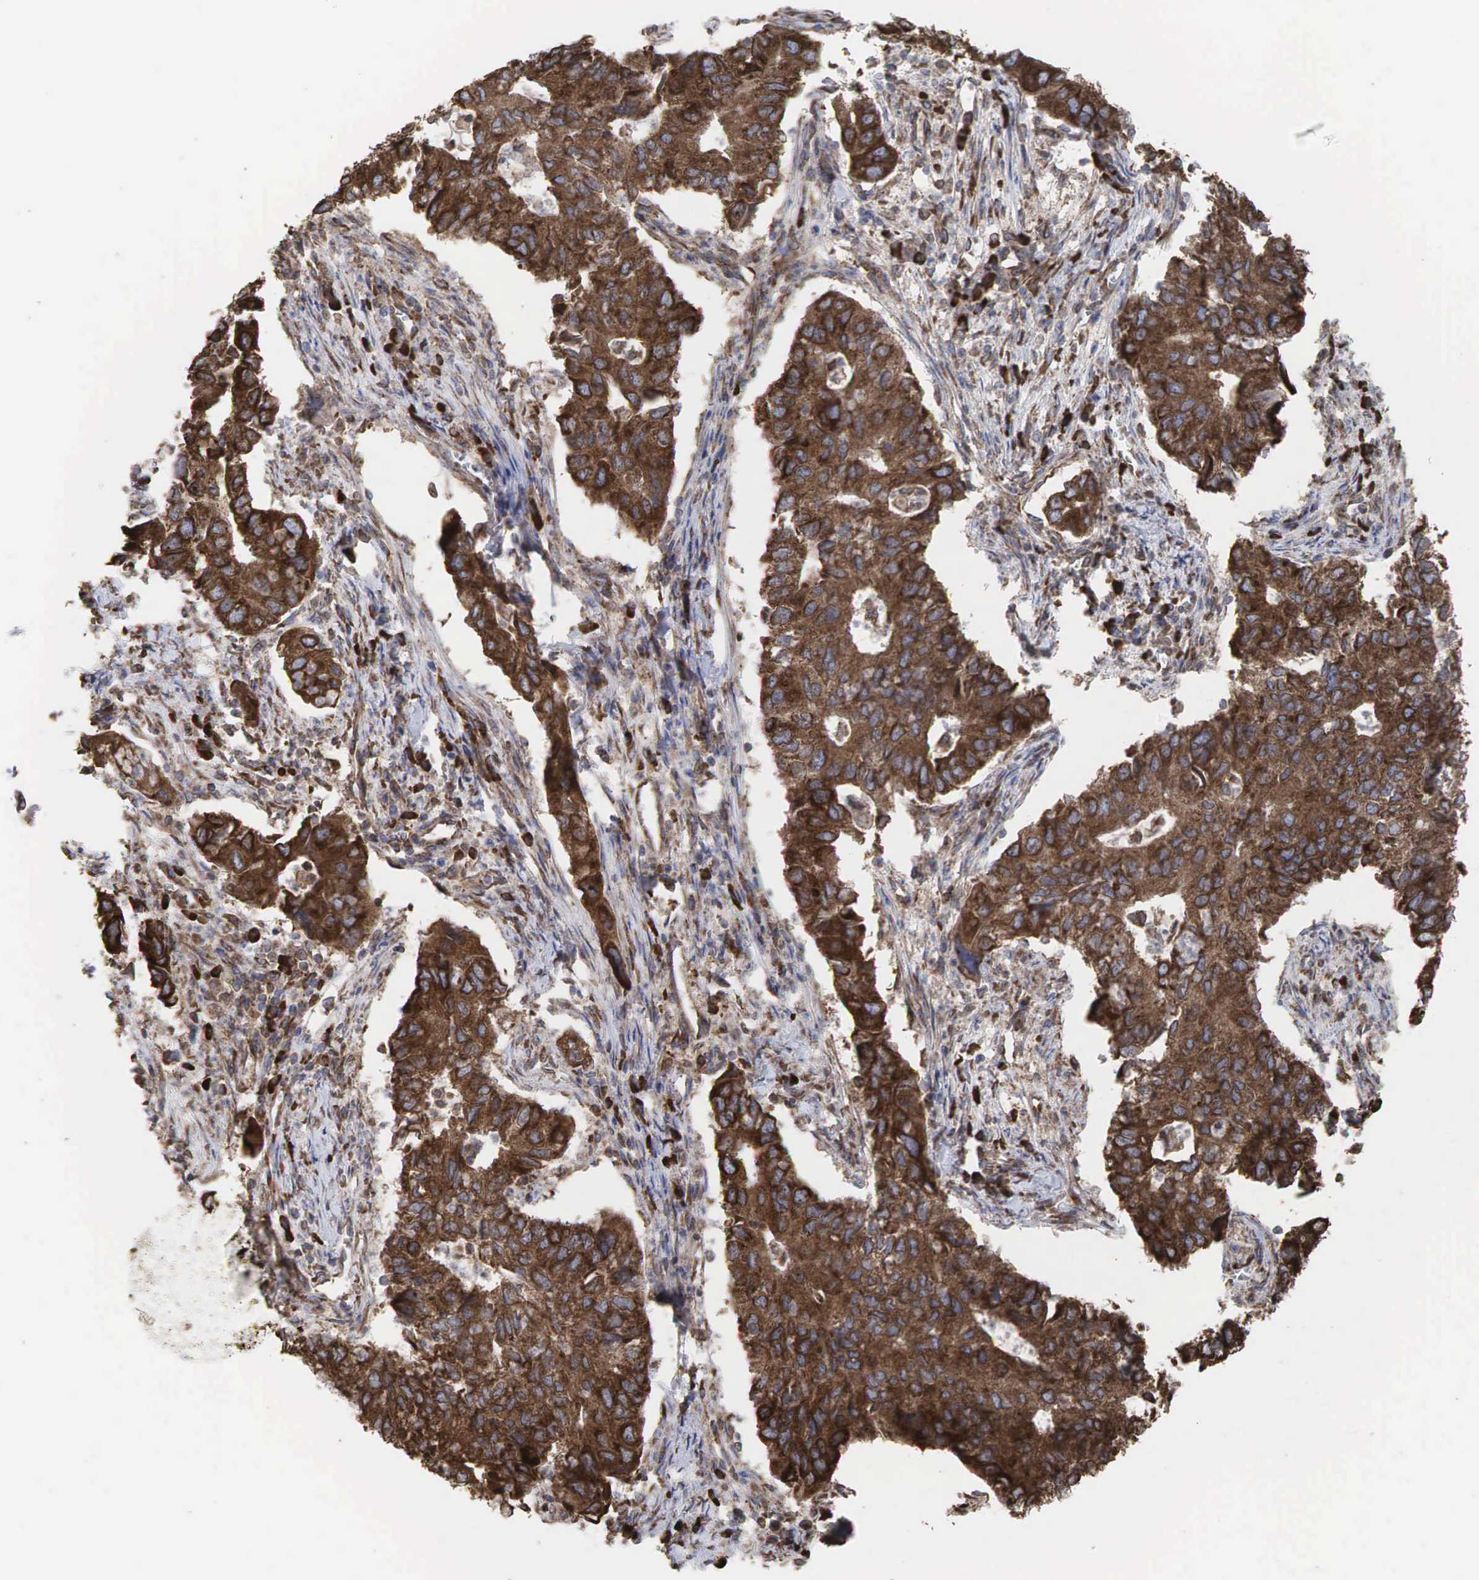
{"staining": {"intensity": "moderate", "quantity": ">75%", "location": "cytoplasmic/membranous"}, "tissue": "lung cancer", "cell_type": "Tumor cells", "image_type": "cancer", "snomed": [{"axis": "morphology", "description": "Adenocarcinoma, NOS"}, {"axis": "topography", "description": "Lung"}], "caption": "Immunohistochemistry (IHC) of adenocarcinoma (lung) displays medium levels of moderate cytoplasmic/membranous staining in approximately >75% of tumor cells.", "gene": "PABPC5", "patient": {"sex": "male", "age": 48}}